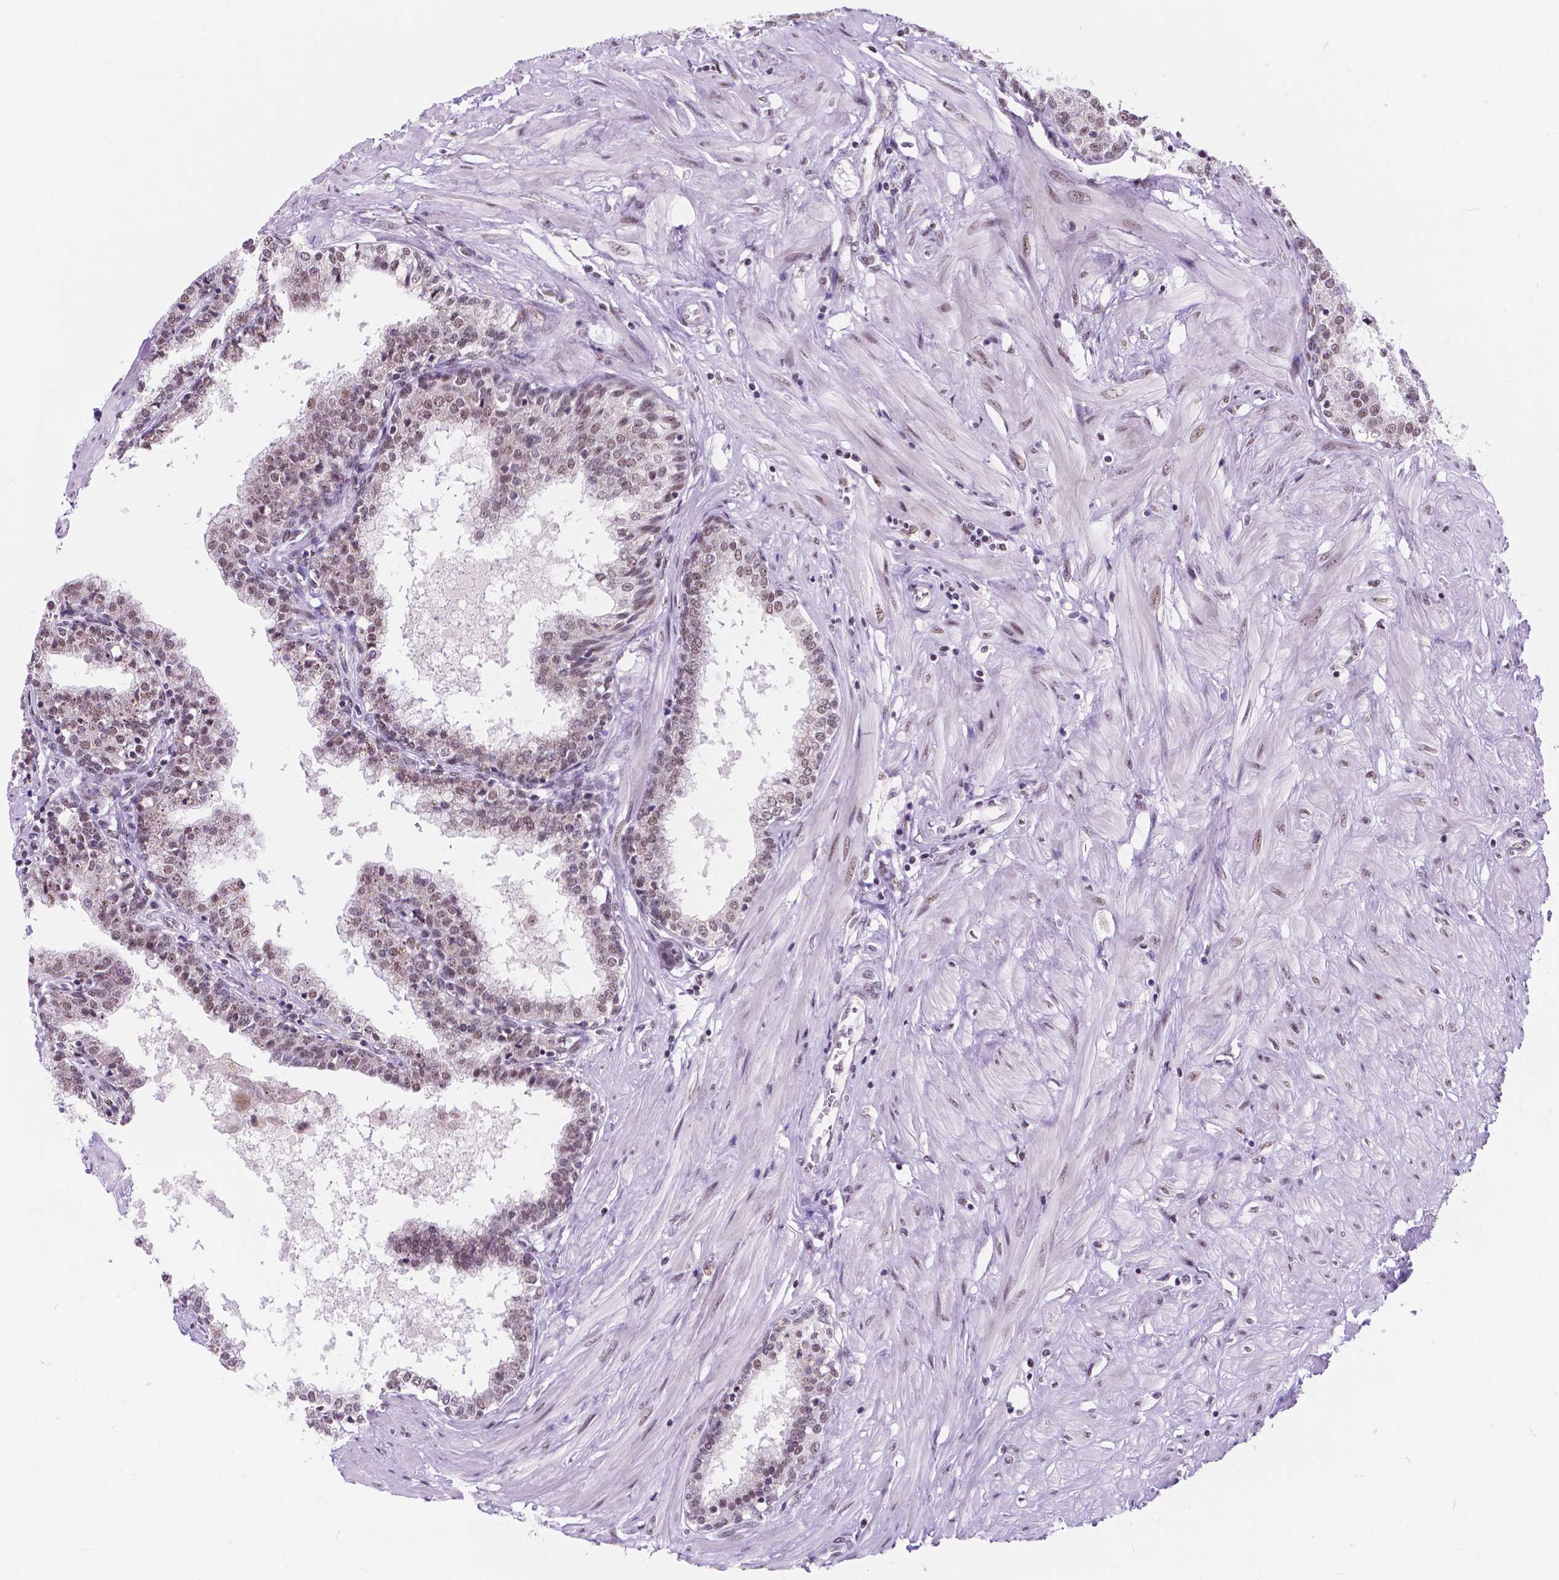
{"staining": {"intensity": "weak", "quantity": "25%-75%", "location": "nuclear"}, "tissue": "prostate", "cell_type": "Glandular cells", "image_type": "normal", "snomed": [{"axis": "morphology", "description": "Normal tissue, NOS"}, {"axis": "topography", "description": "Prostate"}], "caption": "Benign prostate was stained to show a protein in brown. There is low levels of weak nuclear positivity in approximately 25%-75% of glandular cells. (IHC, brightfield microscopy, high magnification).", "gene": "BCAS2", "patient": {"sex": "male", "age": 55}}